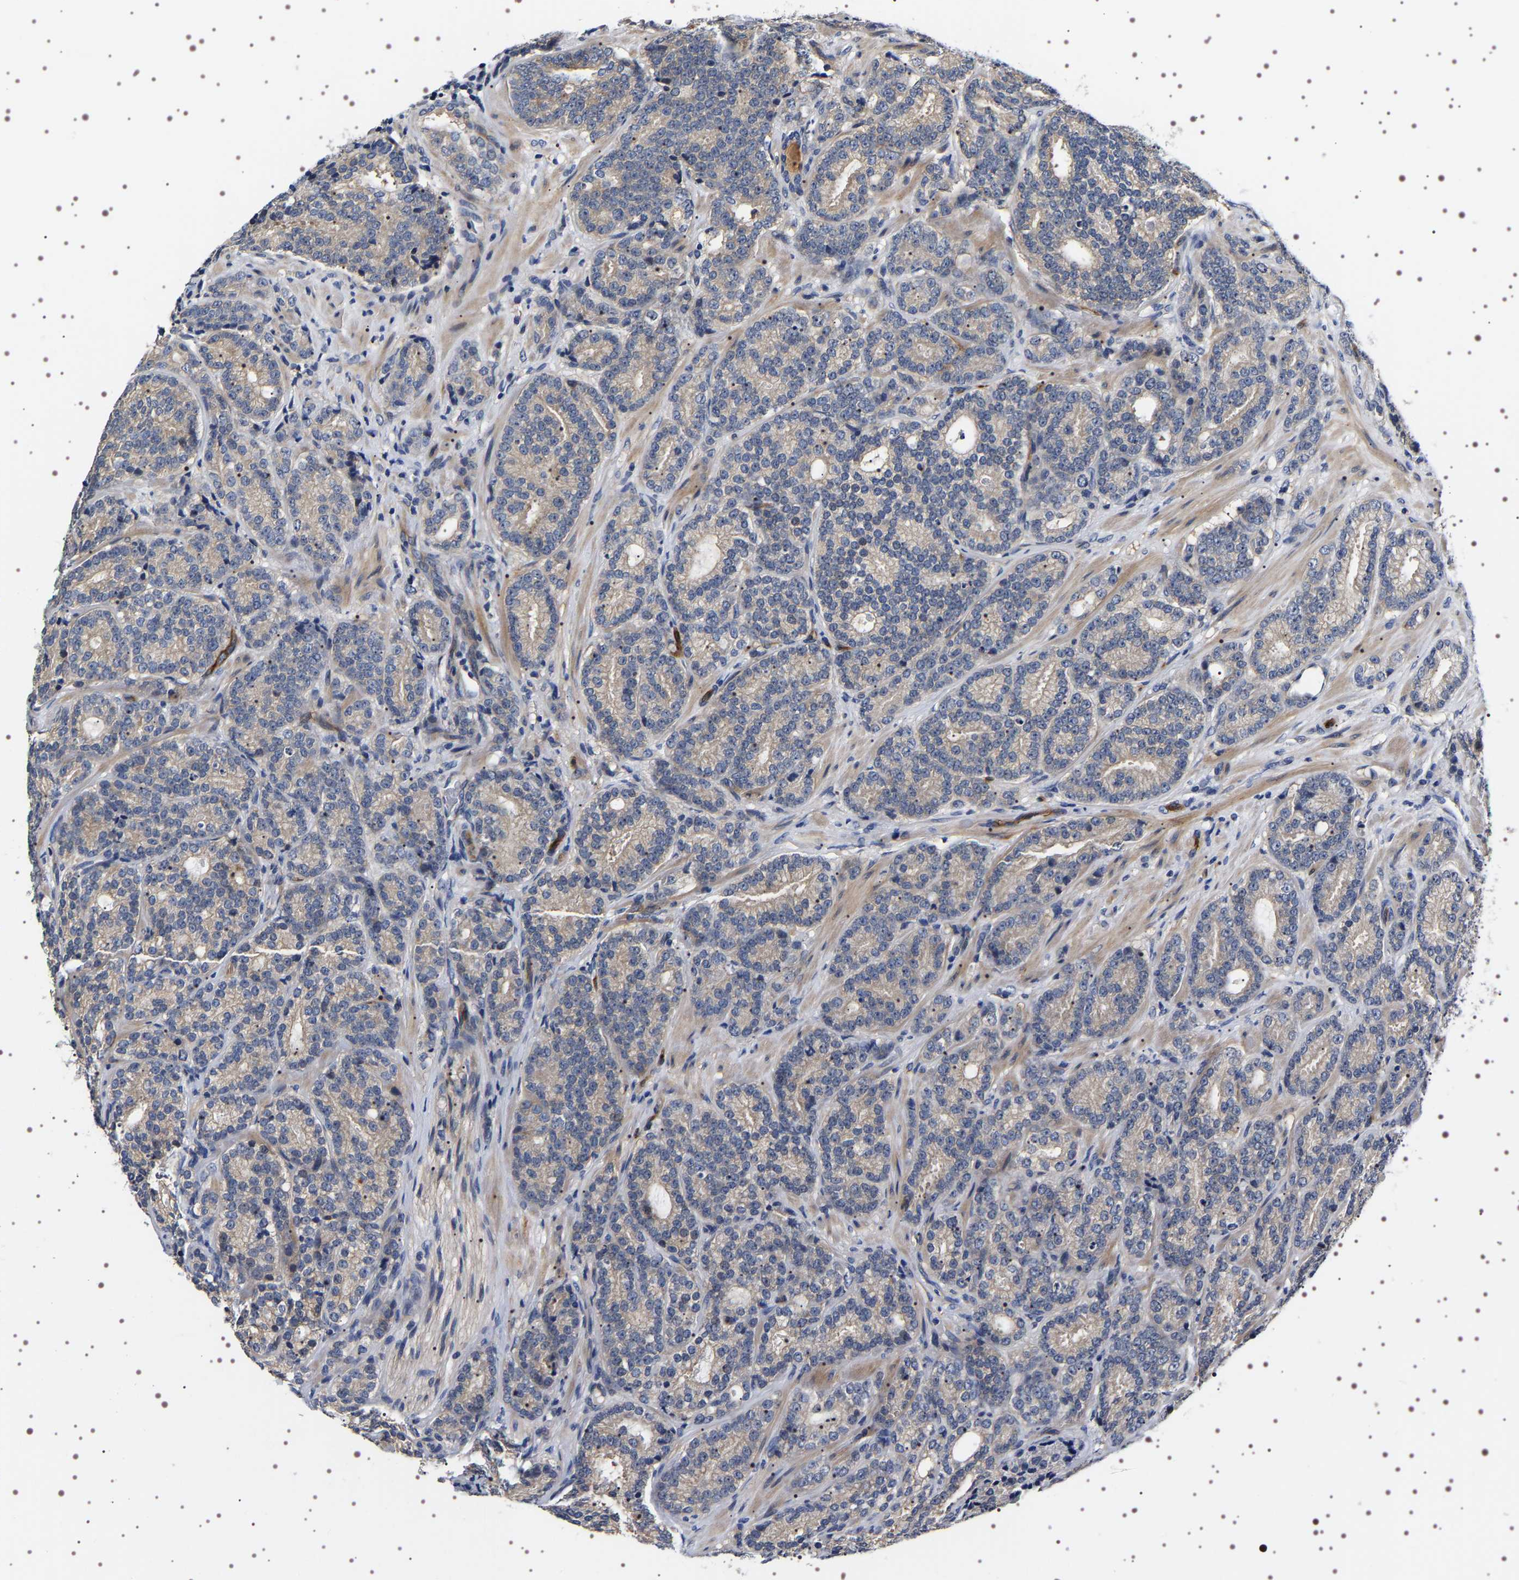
{"staining": {"intensity": "weak", "quantity": "<25%", "location": "cytoplasmic/membranous"}, "tissue": "prostate cancer", "cell_type": "Tumor cells", "image_type": "cancer", "snomed": [{"axis": "morphology", "description": "Adenocarcinoma, High grade"}, {"axis": "topography", "description": "Prostate"}], "caption": "High magnification brightfield microscopy of prostate adenocarcinoma (high-grade) stained with DAB (3,3'-diaminobenzidine) (brown) and counterstained with hematoxylin (blue): tumor cells show no significant positivity. (Immunohistochemistry (ihc), brightfield microscopy, high magnification).", "gene": "ALPL", "patient": {"sex": "male", "age": 61}}